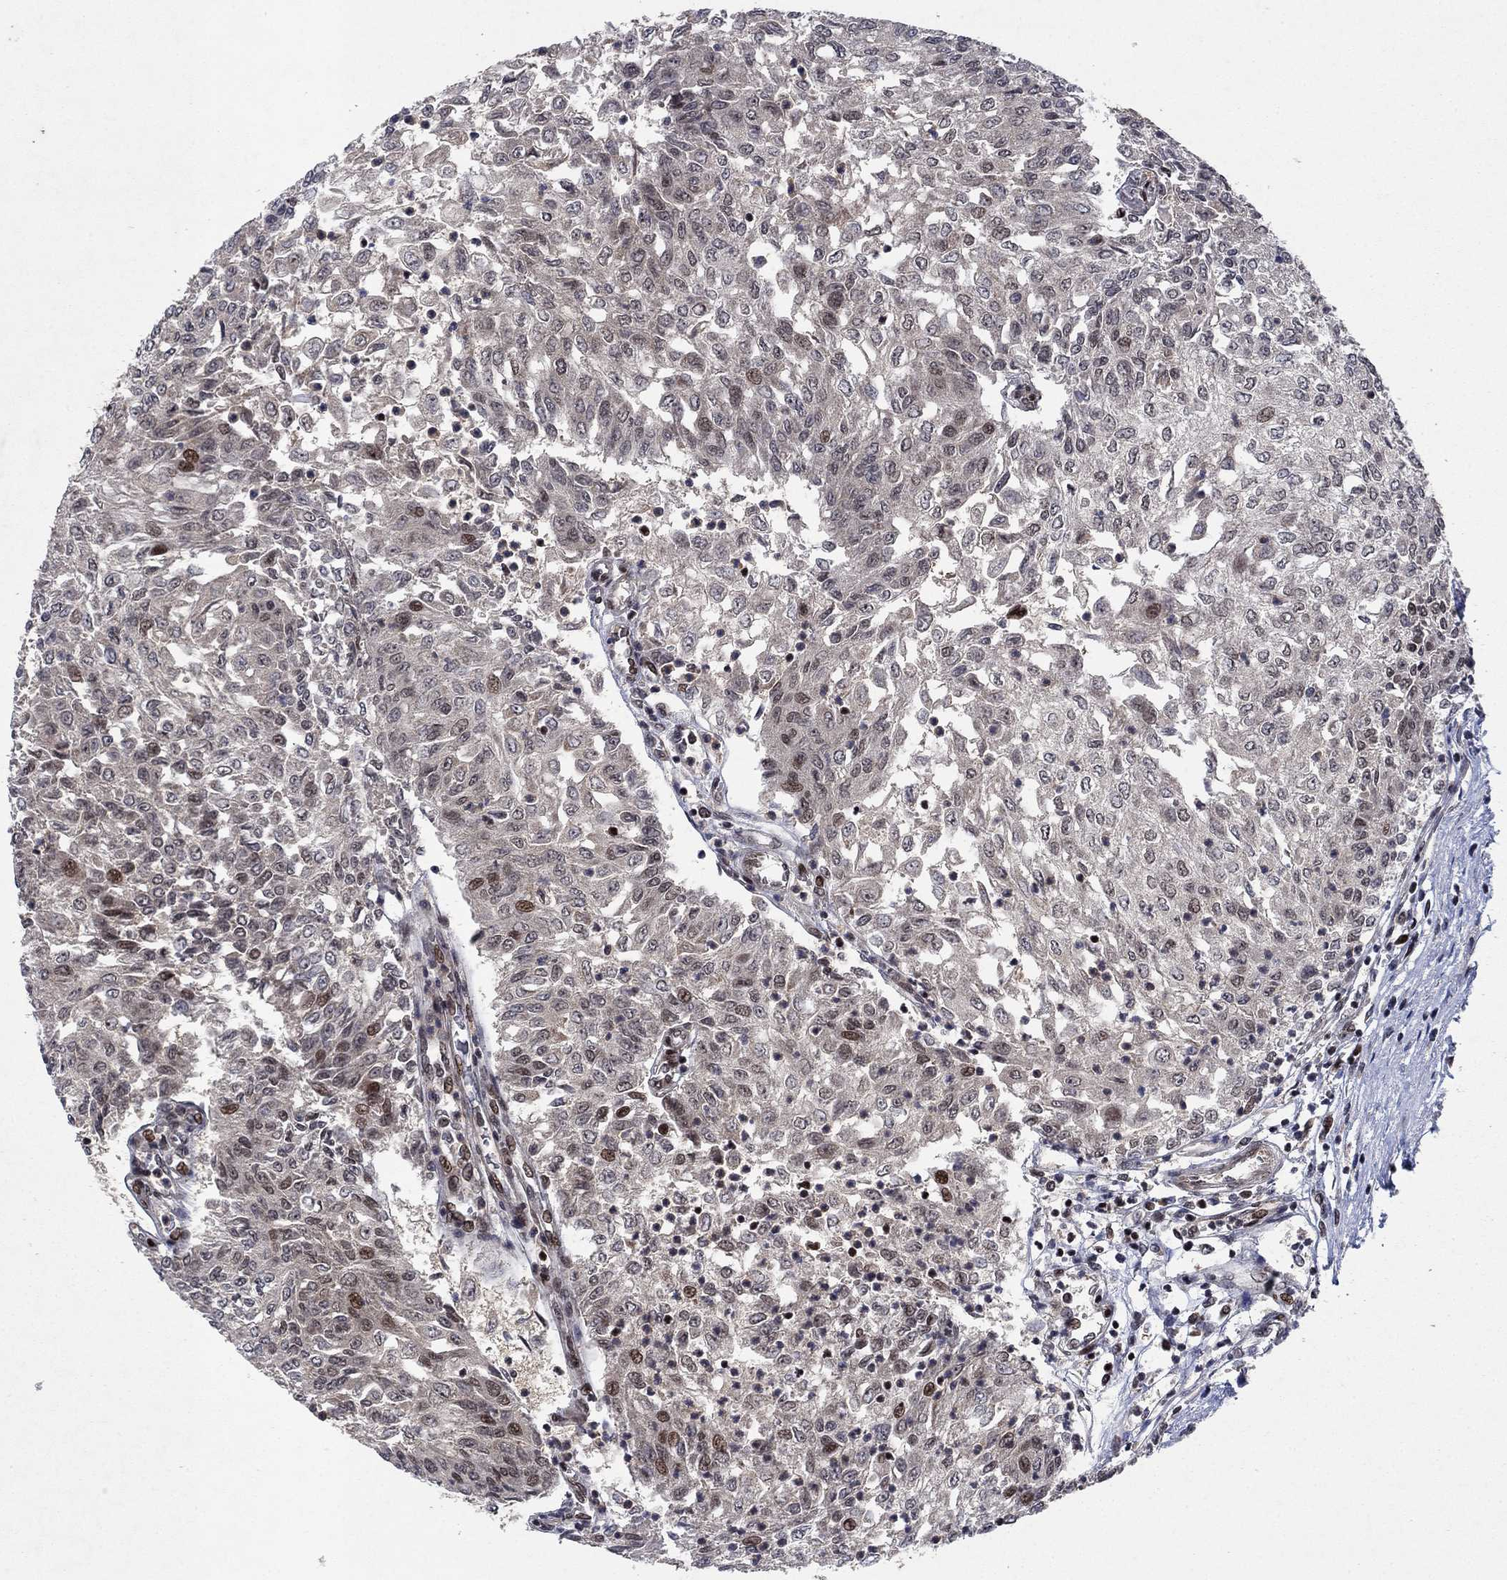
{"staining": {"intensity": "moderate", "quantity": "<25%", "location": "nuclear"}, "tissue": "urothelial cancer", "cell_type": "Tumor cells", "image_type": "cancer", "snomed": [{"axis": "morphology", "description": "Urothelial carcinoma, Low grade"}, {"axis": "topography", "description": "Urinary bladder"}], "caption": "This is a histology image of immunohistochemistry (IHC) staining of urothelial carcinoma (low-grade), which shows moderate staining in the nuclear of tumor cells.", "gene": "PRICKLE4", "patient": {"sex": "male", "age": 78}}